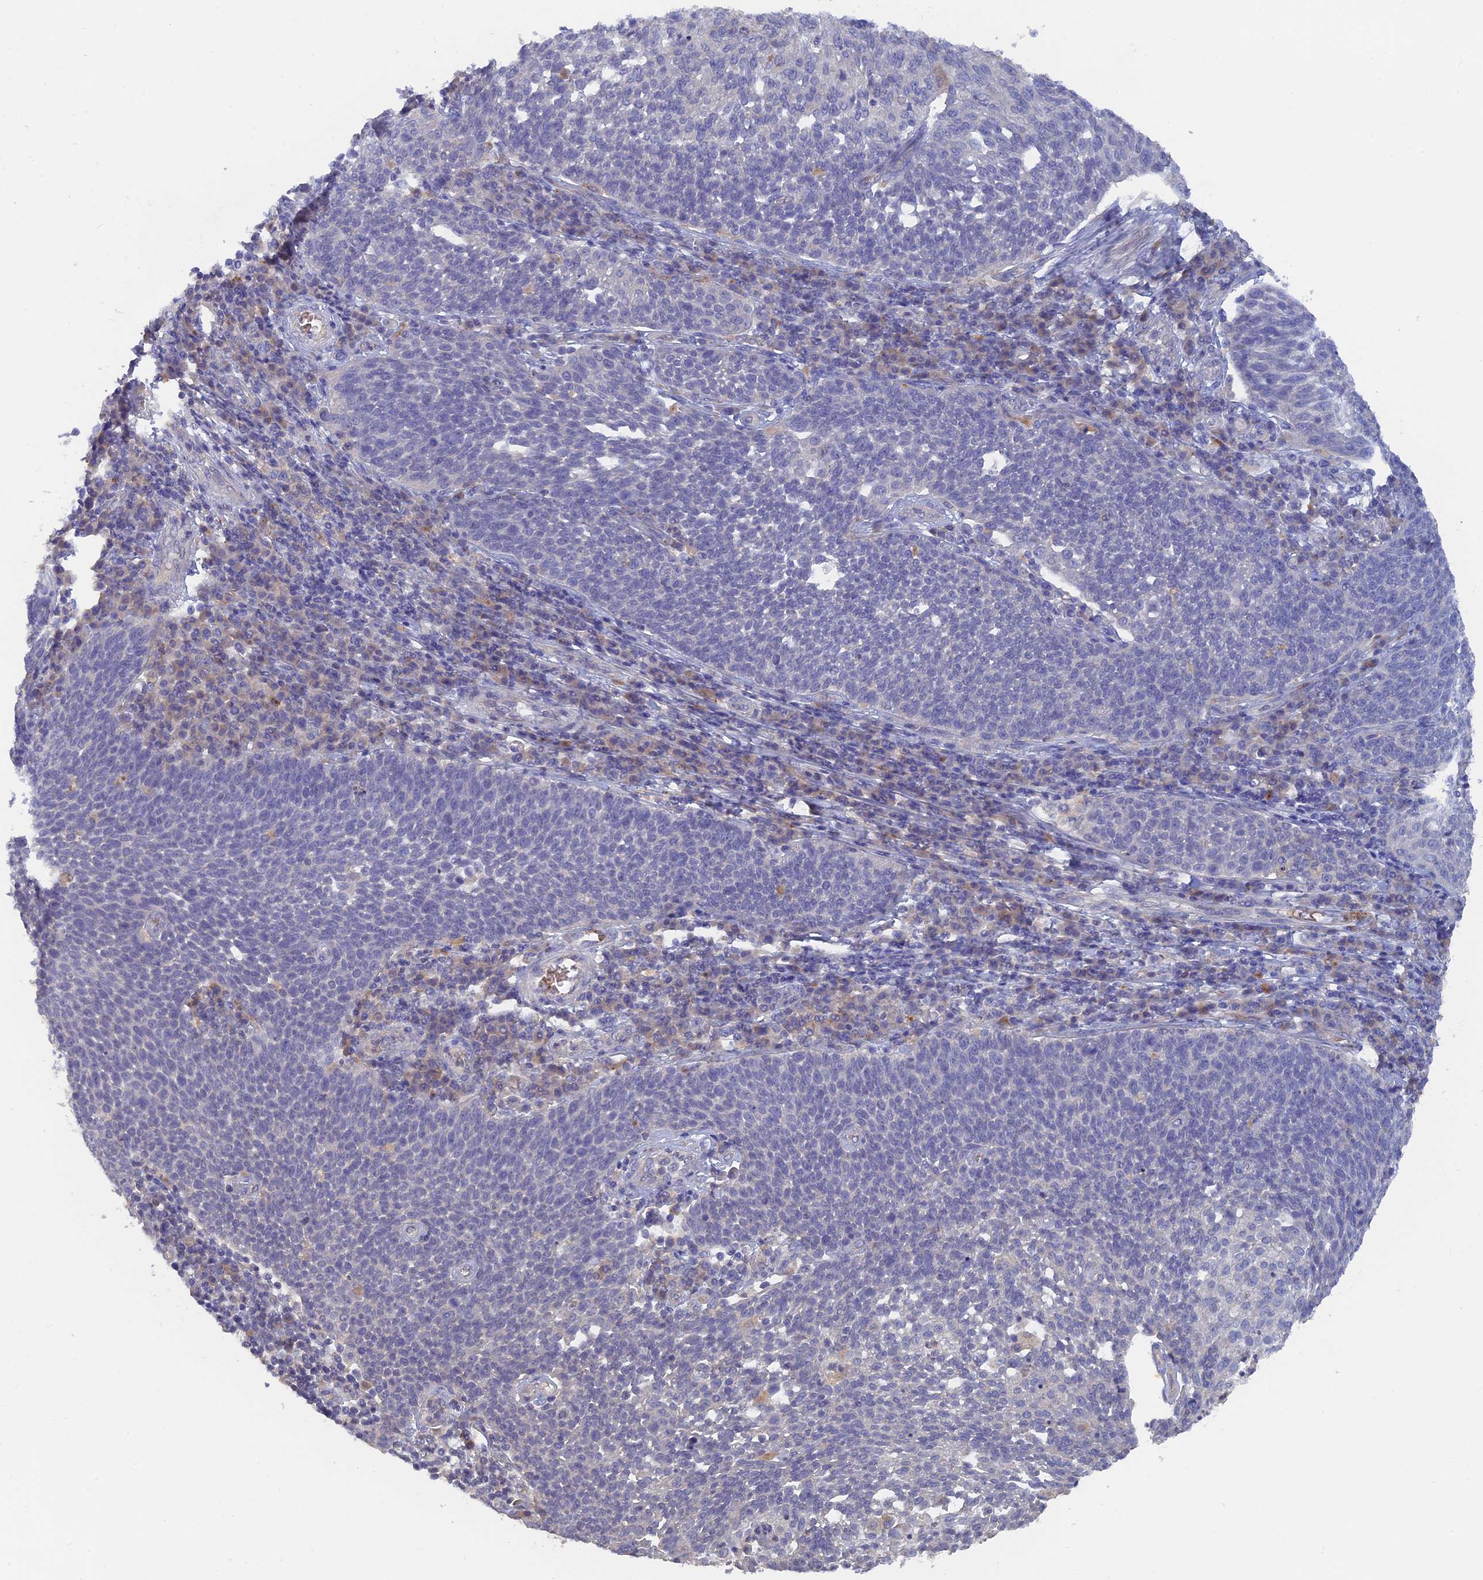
{"staining": {"intensity": "negative", "quantity": "none", "location": "none"}, "tissue": "cervical cancer", "cell_type": "Tumor cells", "image_type": "cancer", "snomed": [{"axis": "morphology", "description": "Squamous cell carcinoma, NOS"}, {"axis": "topography", "description": "Cervix"}], "caption": "Tumor cells are negative for brown protein staining in cervical cancer.", "gene": "ARRDC1", "patient": {"sex": "female", "age": 34}}